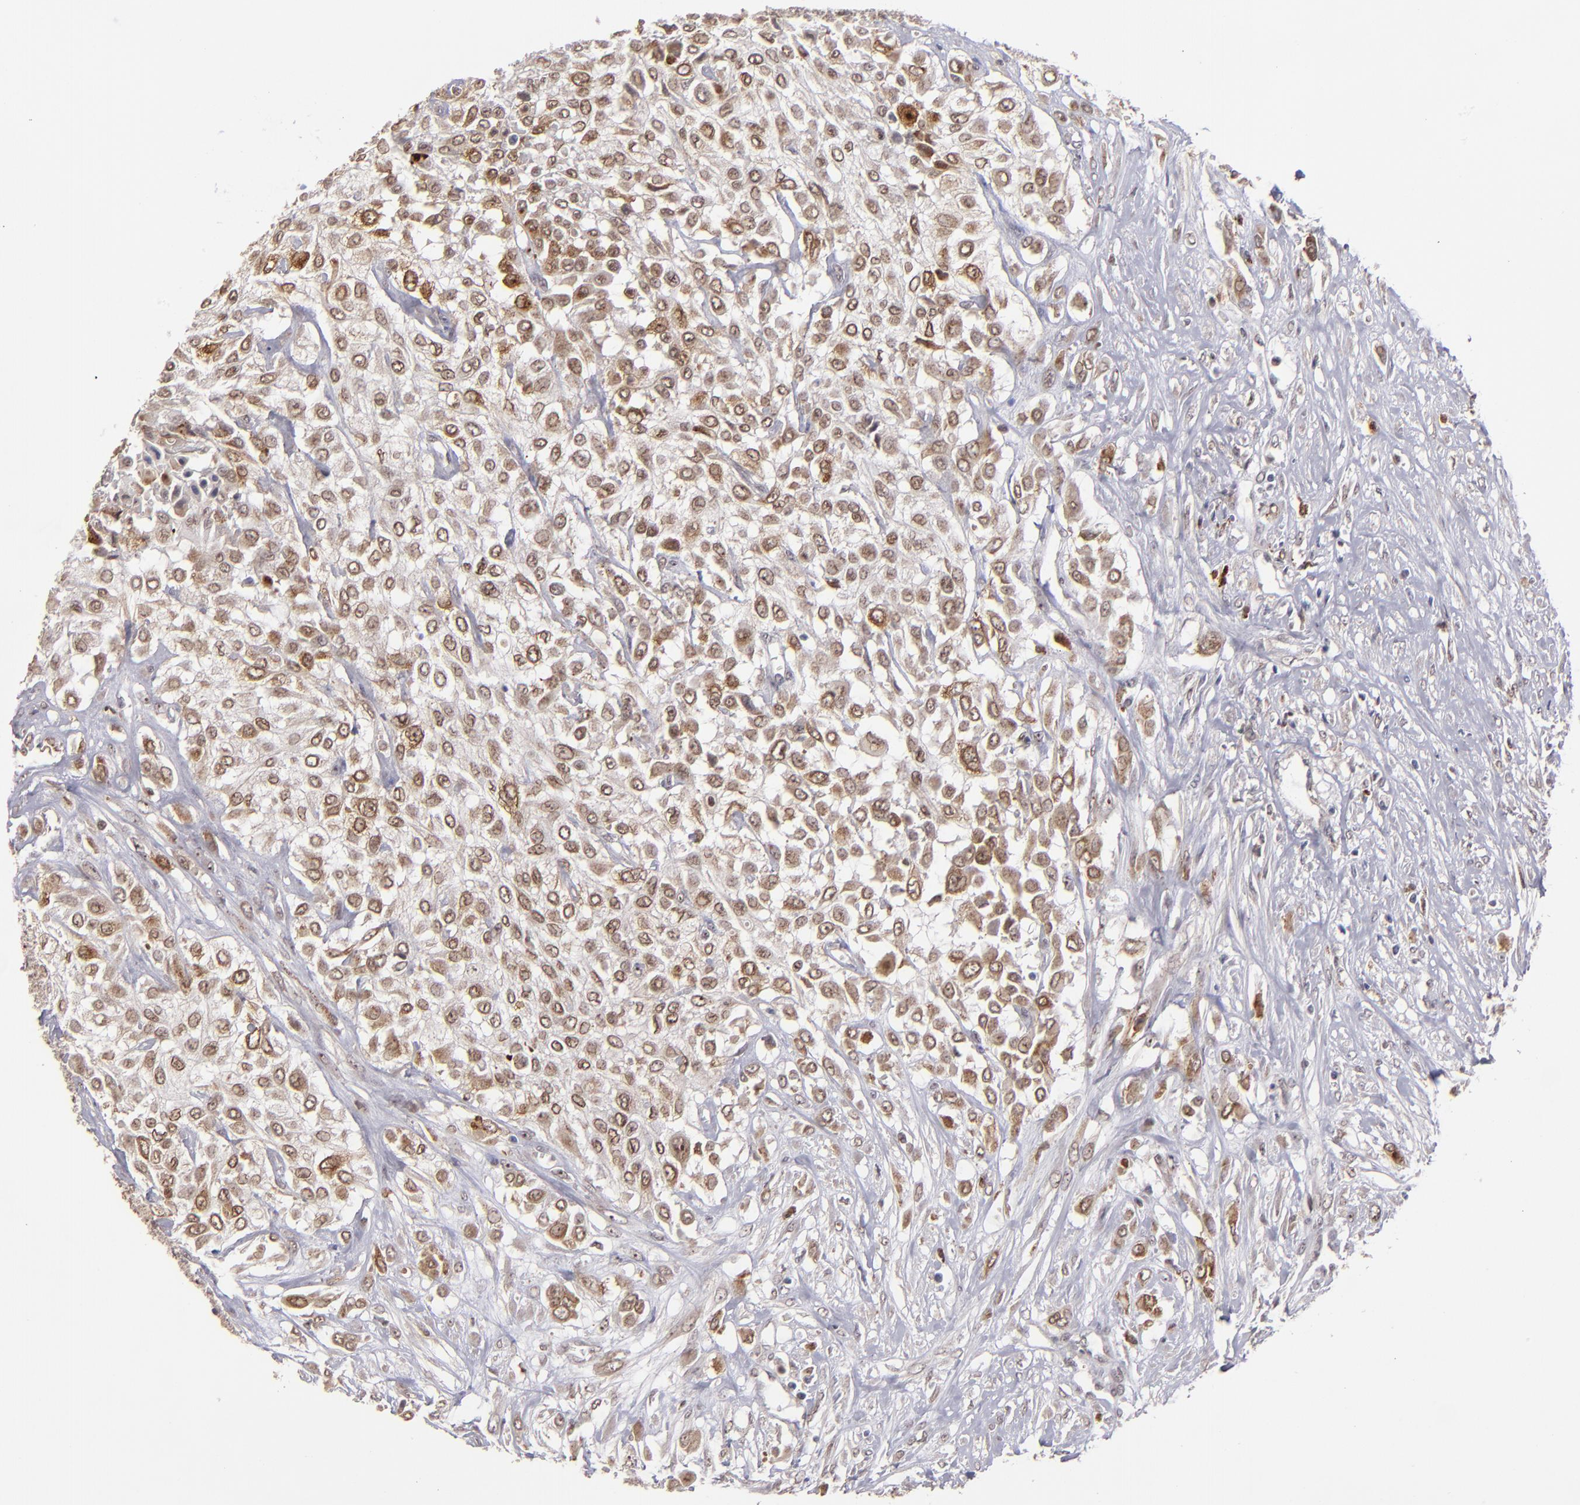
{"staining": {"intensity": "strong", "quantity": ">75%", "location": "nuclear"}, "tissue": "urothelial cancer", "cell_type": "Tumor cells", "image_type": "cancer", "snomed": [{"axis": "morphology", "description": "Urothelial carcinoma, High grade"}, {"axis": "topography", "description": "Urinary bladder"}], "caption": "An IHC histopathology image of tumor tissue is shown. Protein staining in brown shows strong nuclear positivity in urothelial cancer within tumor cells. Nuclei are stained in blue.", "gene": "RREB1", "patient": {"sex": "male", "age": 57}}